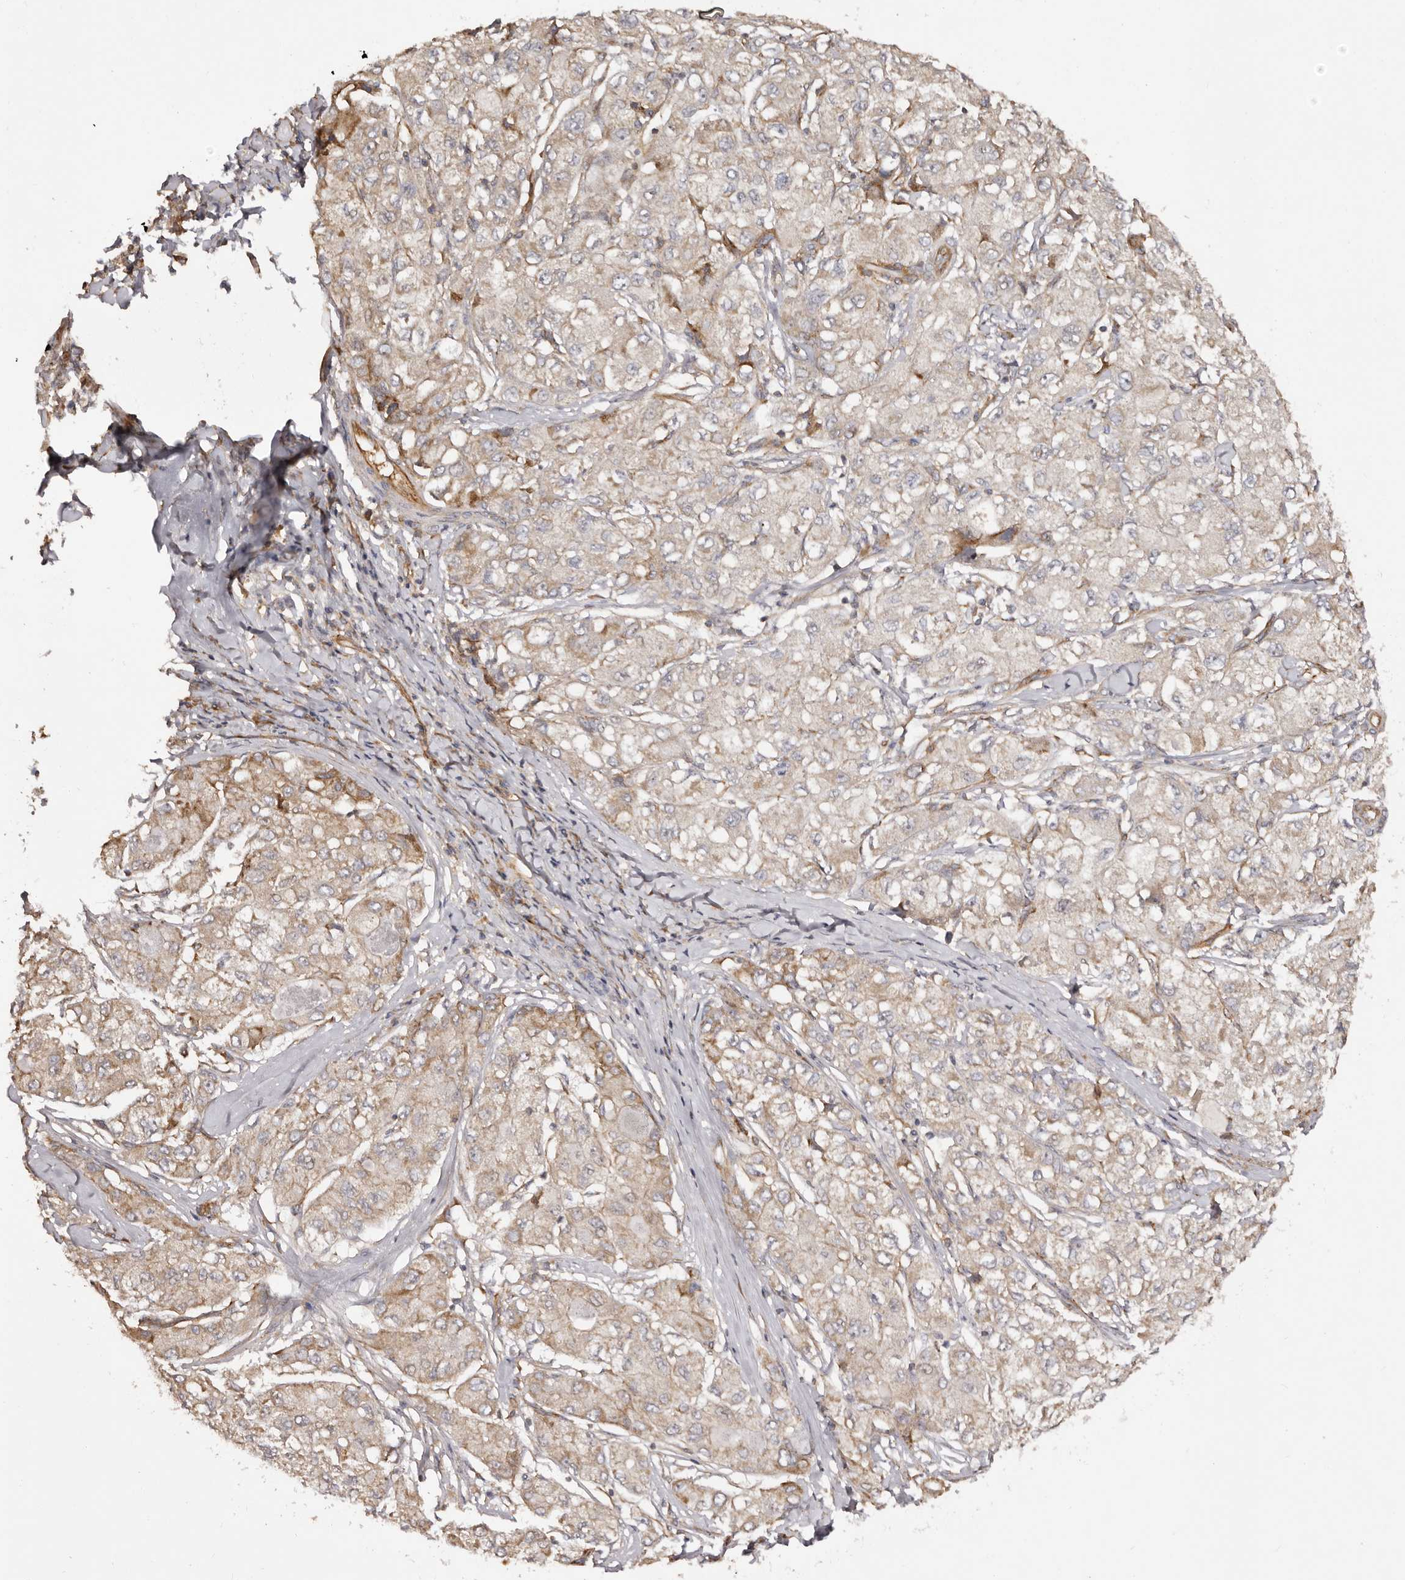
{"staining": {"intensity": "weak", "quantity": "25%-75%", "location": "cytoplasmic/membranous"}, "tissue": "liver cancer", "cell_type": "Tumor cells", "image_type": "cancer", "snomed": [{"axis": "morphology", "description": "Carcinoma, Hepatocellular, NOS"}, {"axis": "topography", "description": "Liver"}], "caption": "IHC of human liver hepatocellular carcinoma reveals low levels of weak cytoplasmic/membranous positivity in about 25%-75% of tumor cells. The staining was performed using DAB (3,3'-diaminobenzidine) to visualize the protein expression in brown, while the nuclei were stained in blue with hematoxylin (Magnification: 20x).", "gene": "RPS6", "patient": {"sex": "male", "age": 80}}